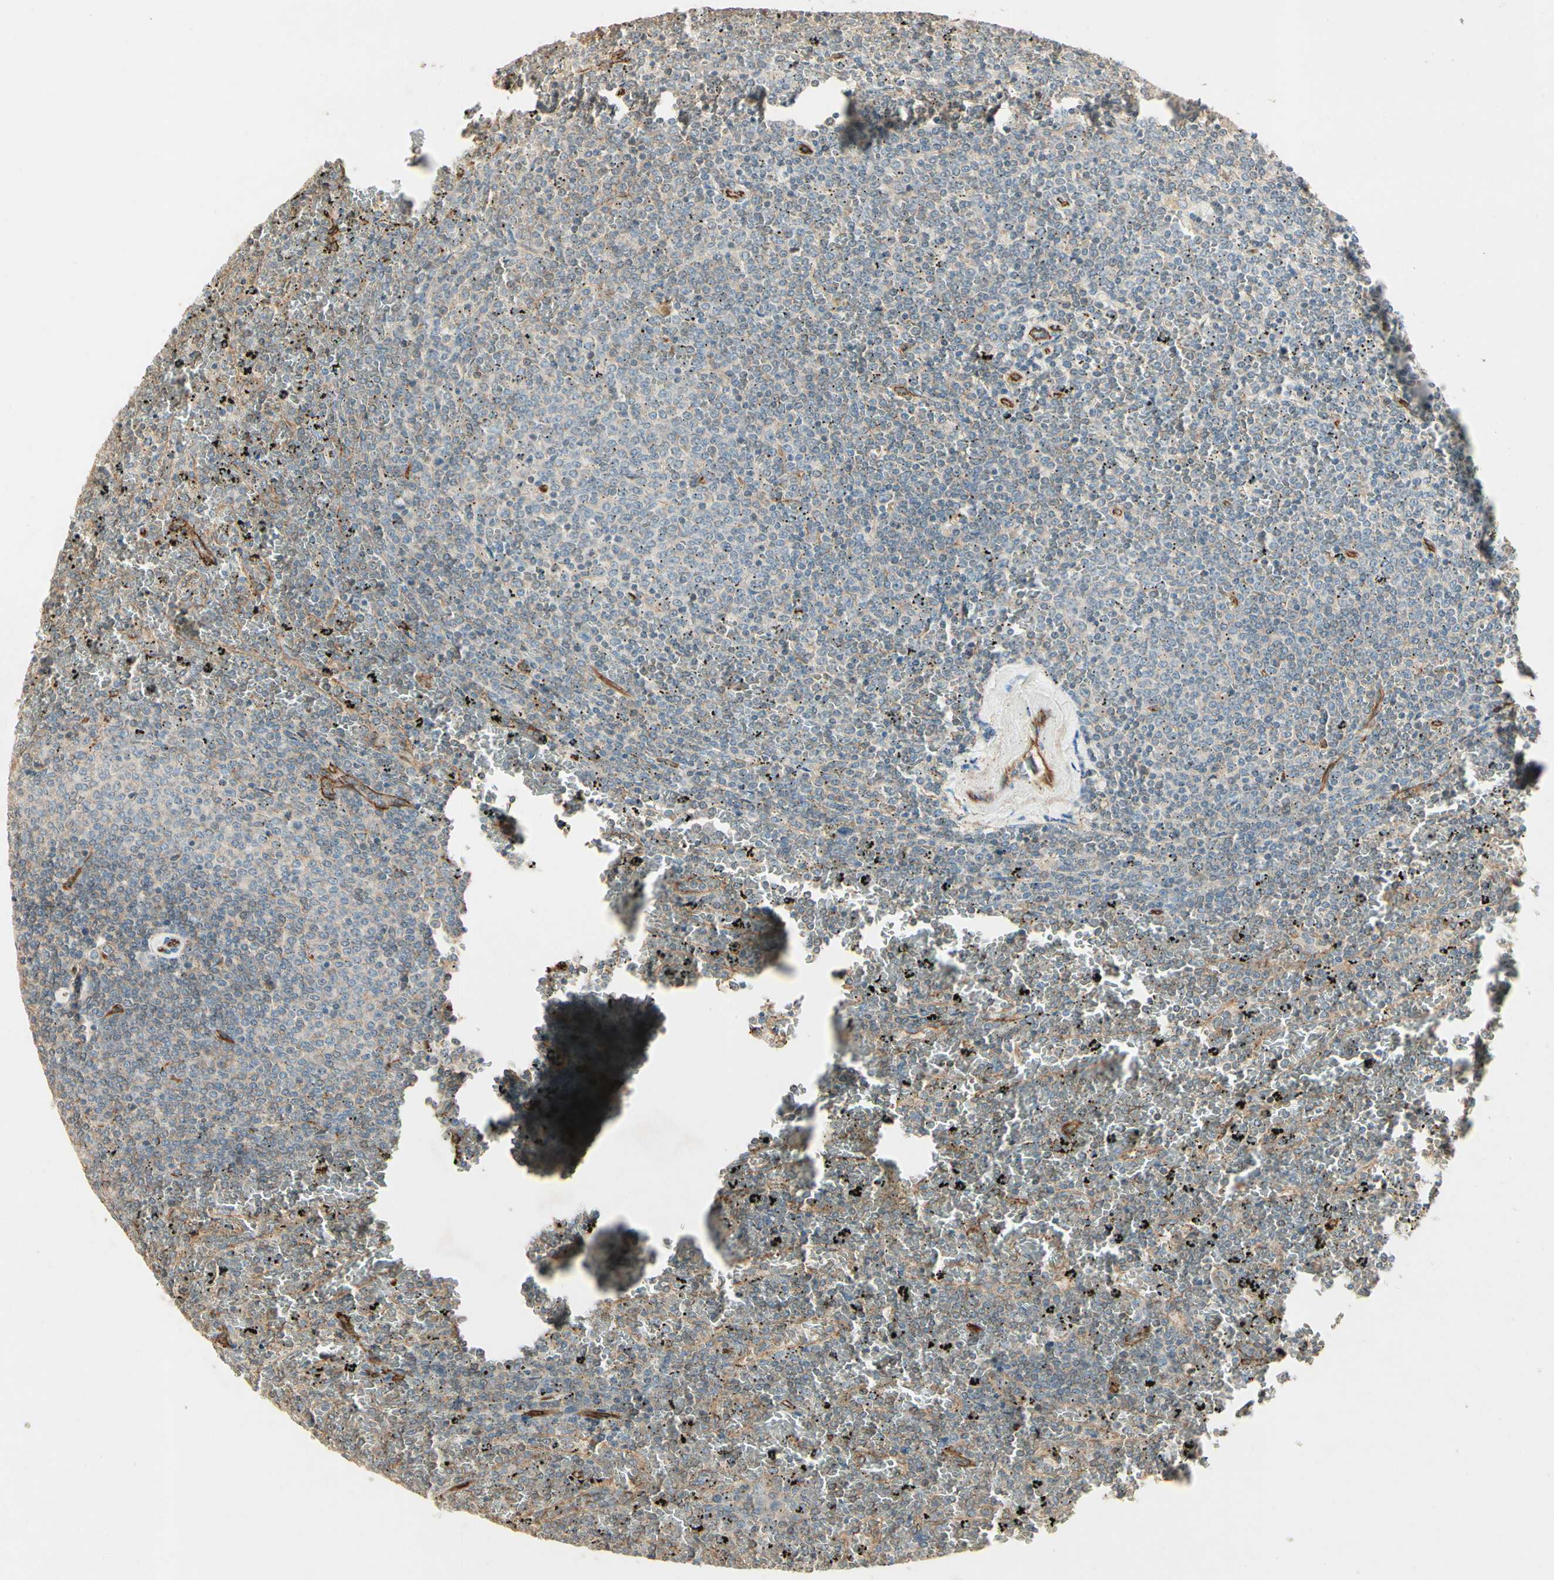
{"staining": {"intensity": "negative", "quantity": "none", "location": "none"}, "tissue": "lymphoma", "cell_type": "Tumor cells", "image_type": "cancer", "snomed": [{"axis": "morphology", "description": "Malignant lymphoma, non-Hodgkin's type, Low grade"}, {"axis": "topography", "description": "Spleen"}], "caption": "Lymphoma stained for a protein using immunohistochemistry displays no staining tumor cells.", "gene": "RNF180", "patient": {"sex": "female", "age": 77}}